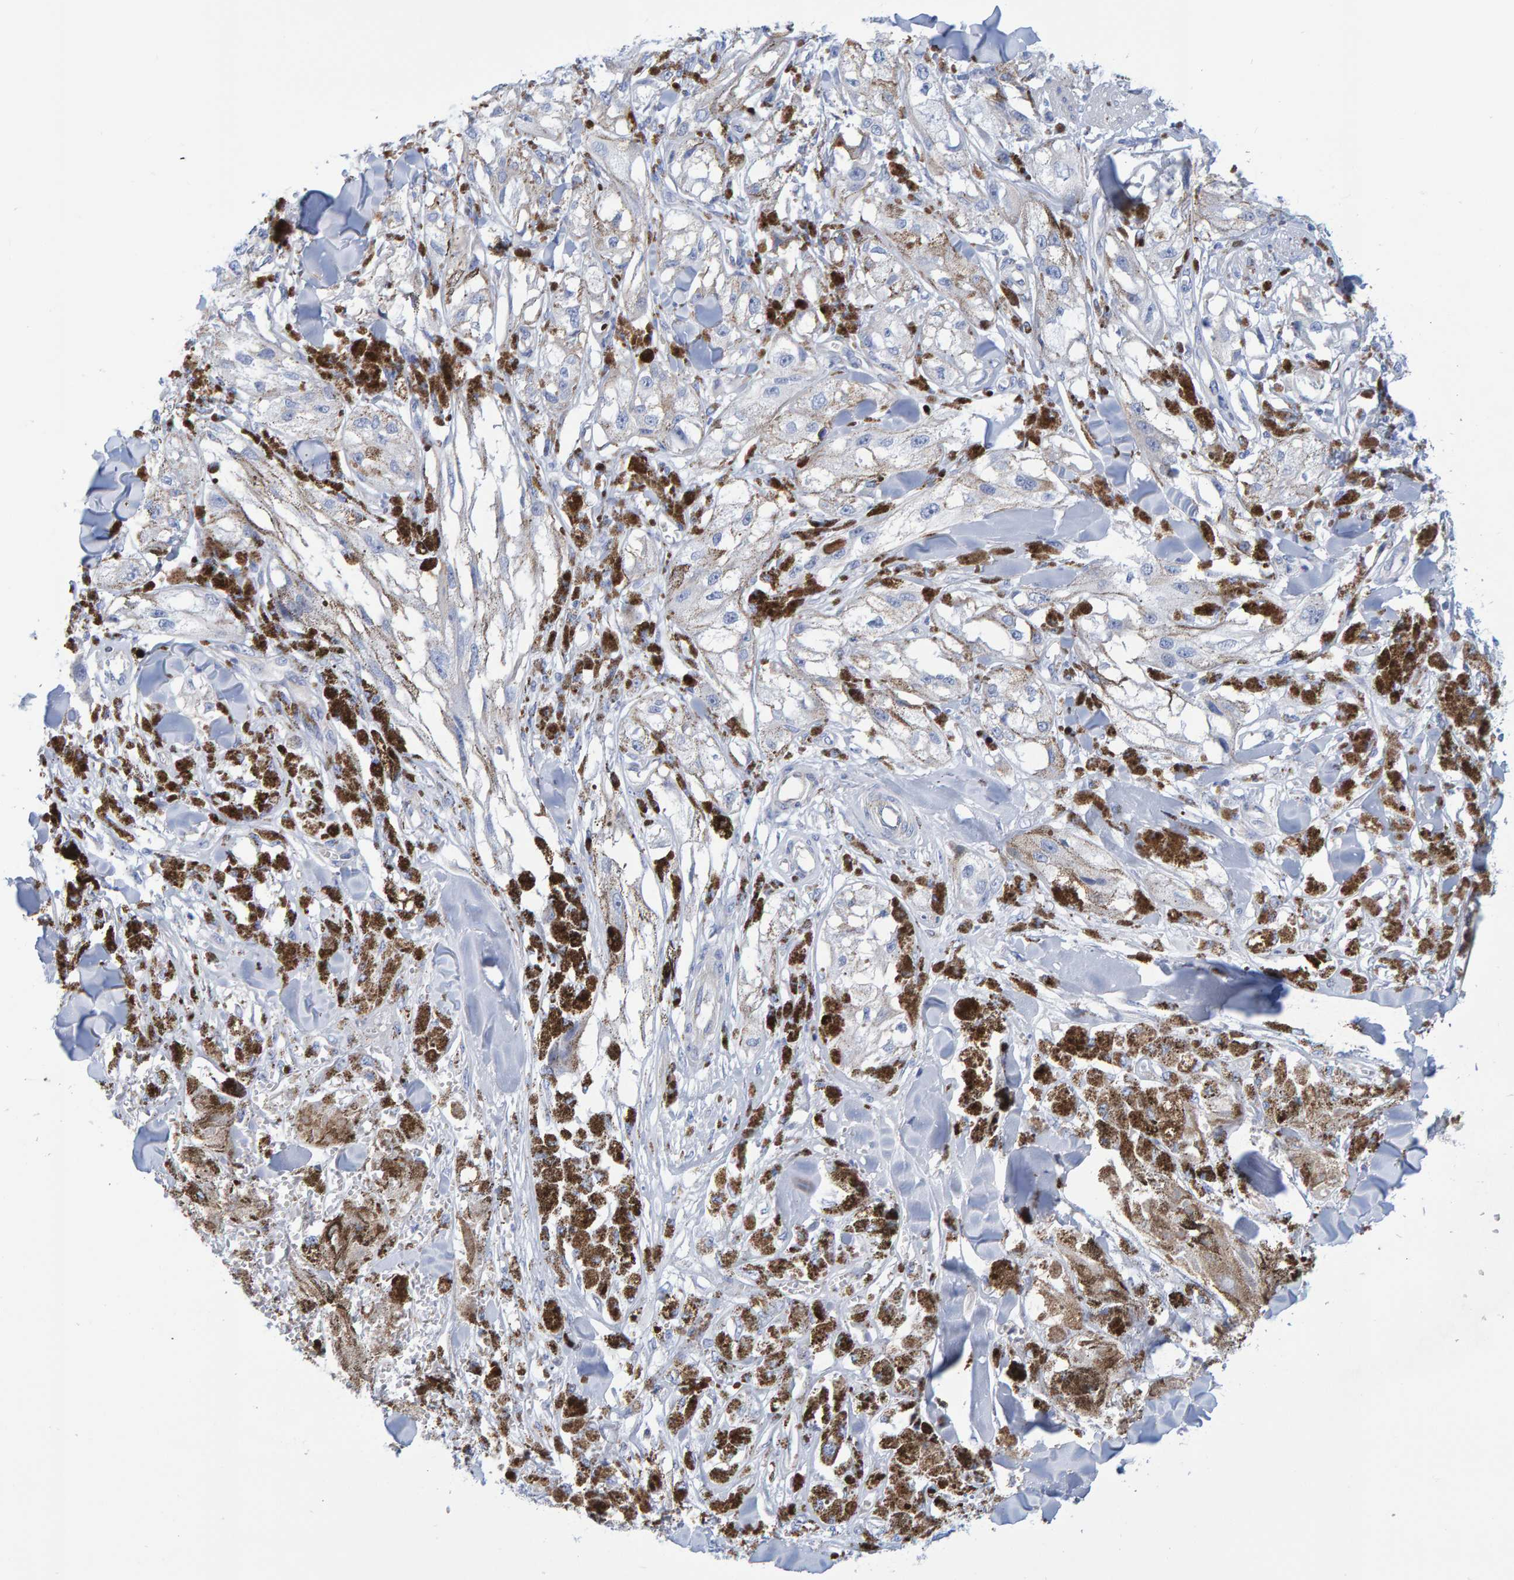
{"staining": {"intensity": "negative", "quantity": "none", "location": "none"}, "tissue": "melanoma", "cell_type": "Tumor cells", "image_type": "cancer", "snomed": [{"axis": "morphology", "description": "Malignant melanoma, NOS"}, {"axis": "topography", "description": "Skin"}], "caption": "Tumor cells are negative for brown protein staining in melanoma. (DAB (3,3'-diaminobenzidine) immunohistochemistry with hematoxylin counter stain).", "gene": "JAKMIP3", "patient": {"sex": "male", "age": 88}}